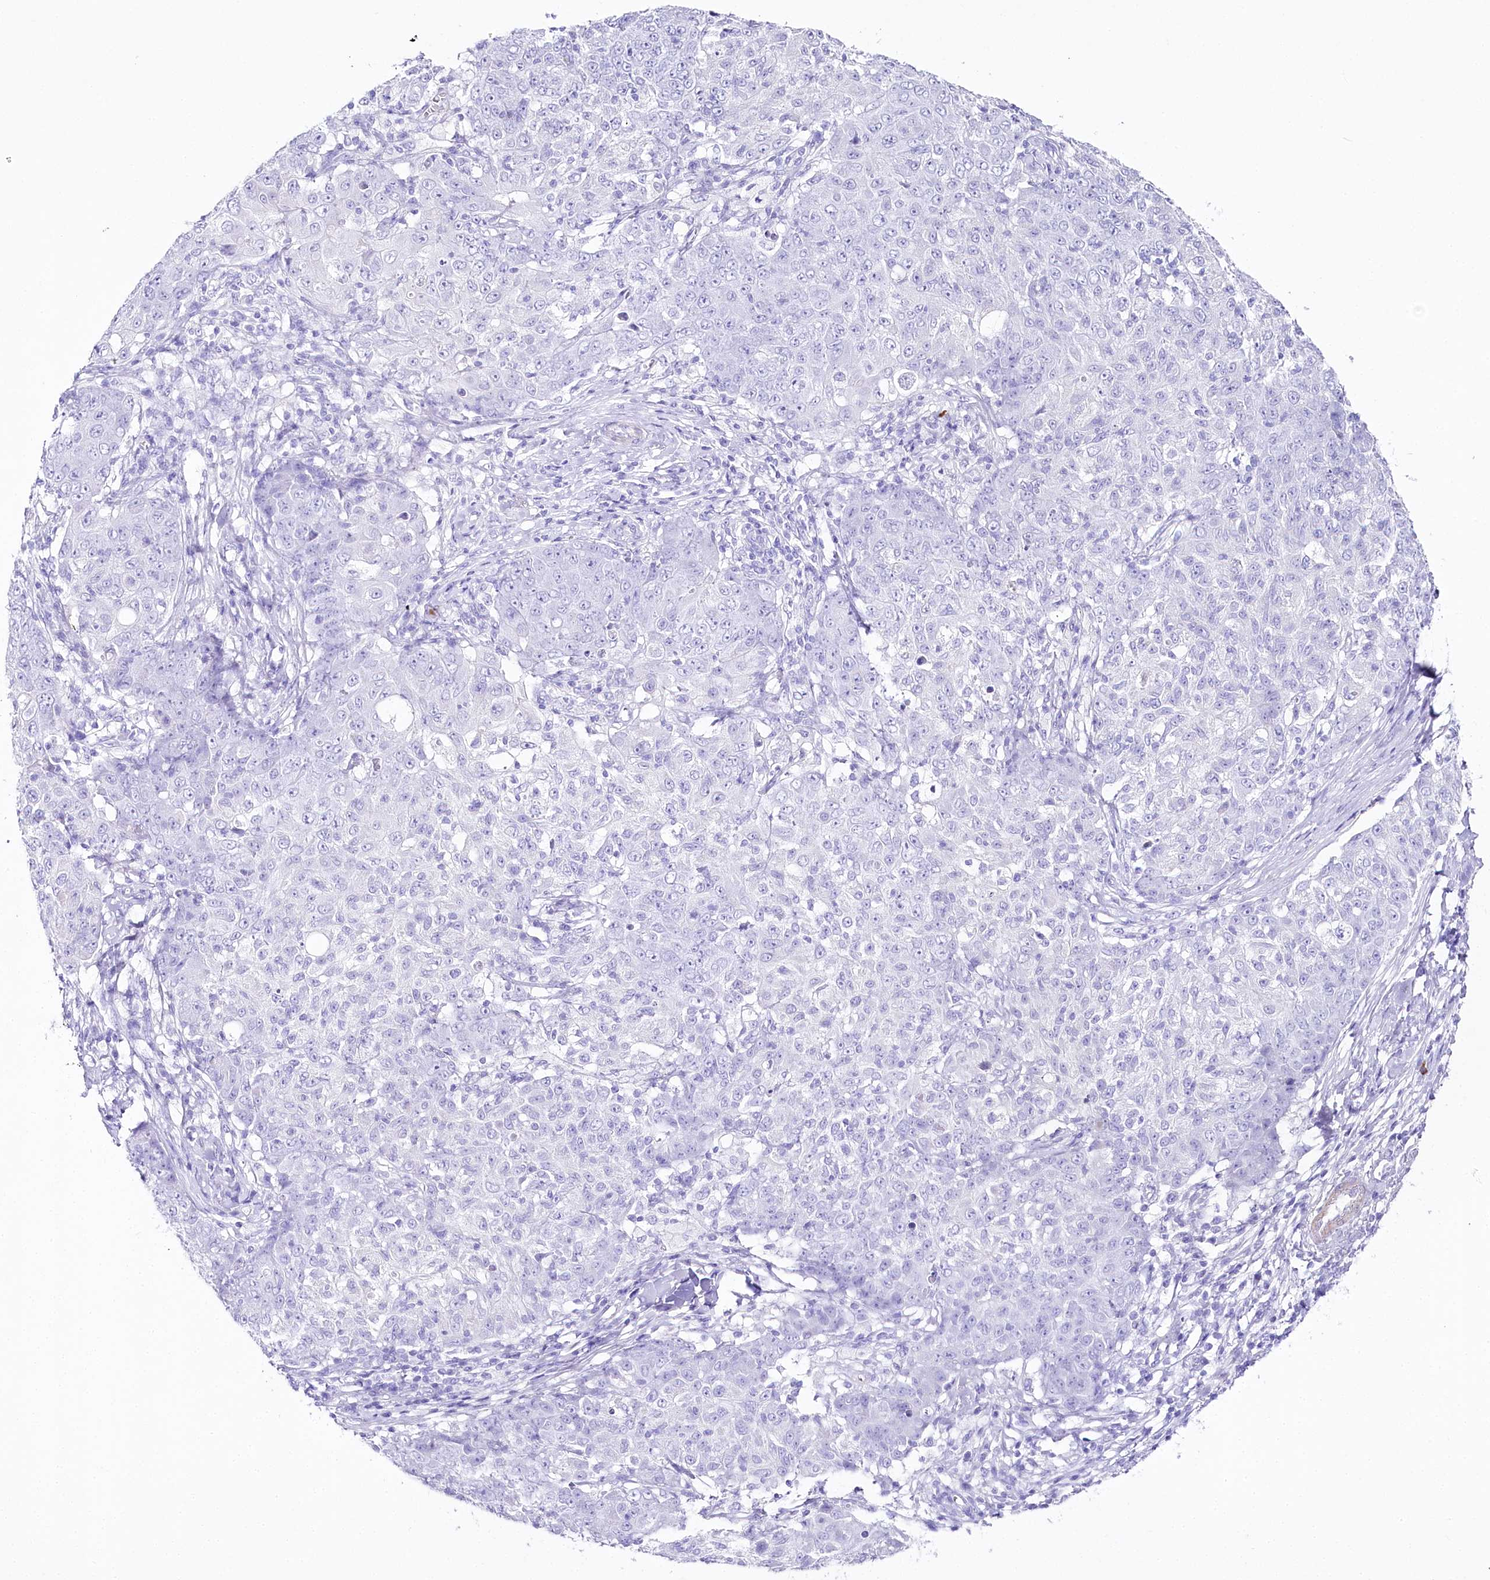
{"staining": {"intensity": "negative", "quantity": "none", "location": "none"}, "tissue": "ovarian cancer", "cell_type": "Tumor cells", "image_type": "cancer", "snomed": [{"axis": "morphology", "description": "Carcinoma, endometroid"}, {"axis": "topography", "description": "Ovary"}], "caption": "High power microscopy micrograph of an immunohistochemistry (IHC) image of ovarian cancer, revealing no significant positivity in tumor cells.", "gene": "CSN3", "patient": {"sex": "female", "age": 42}}